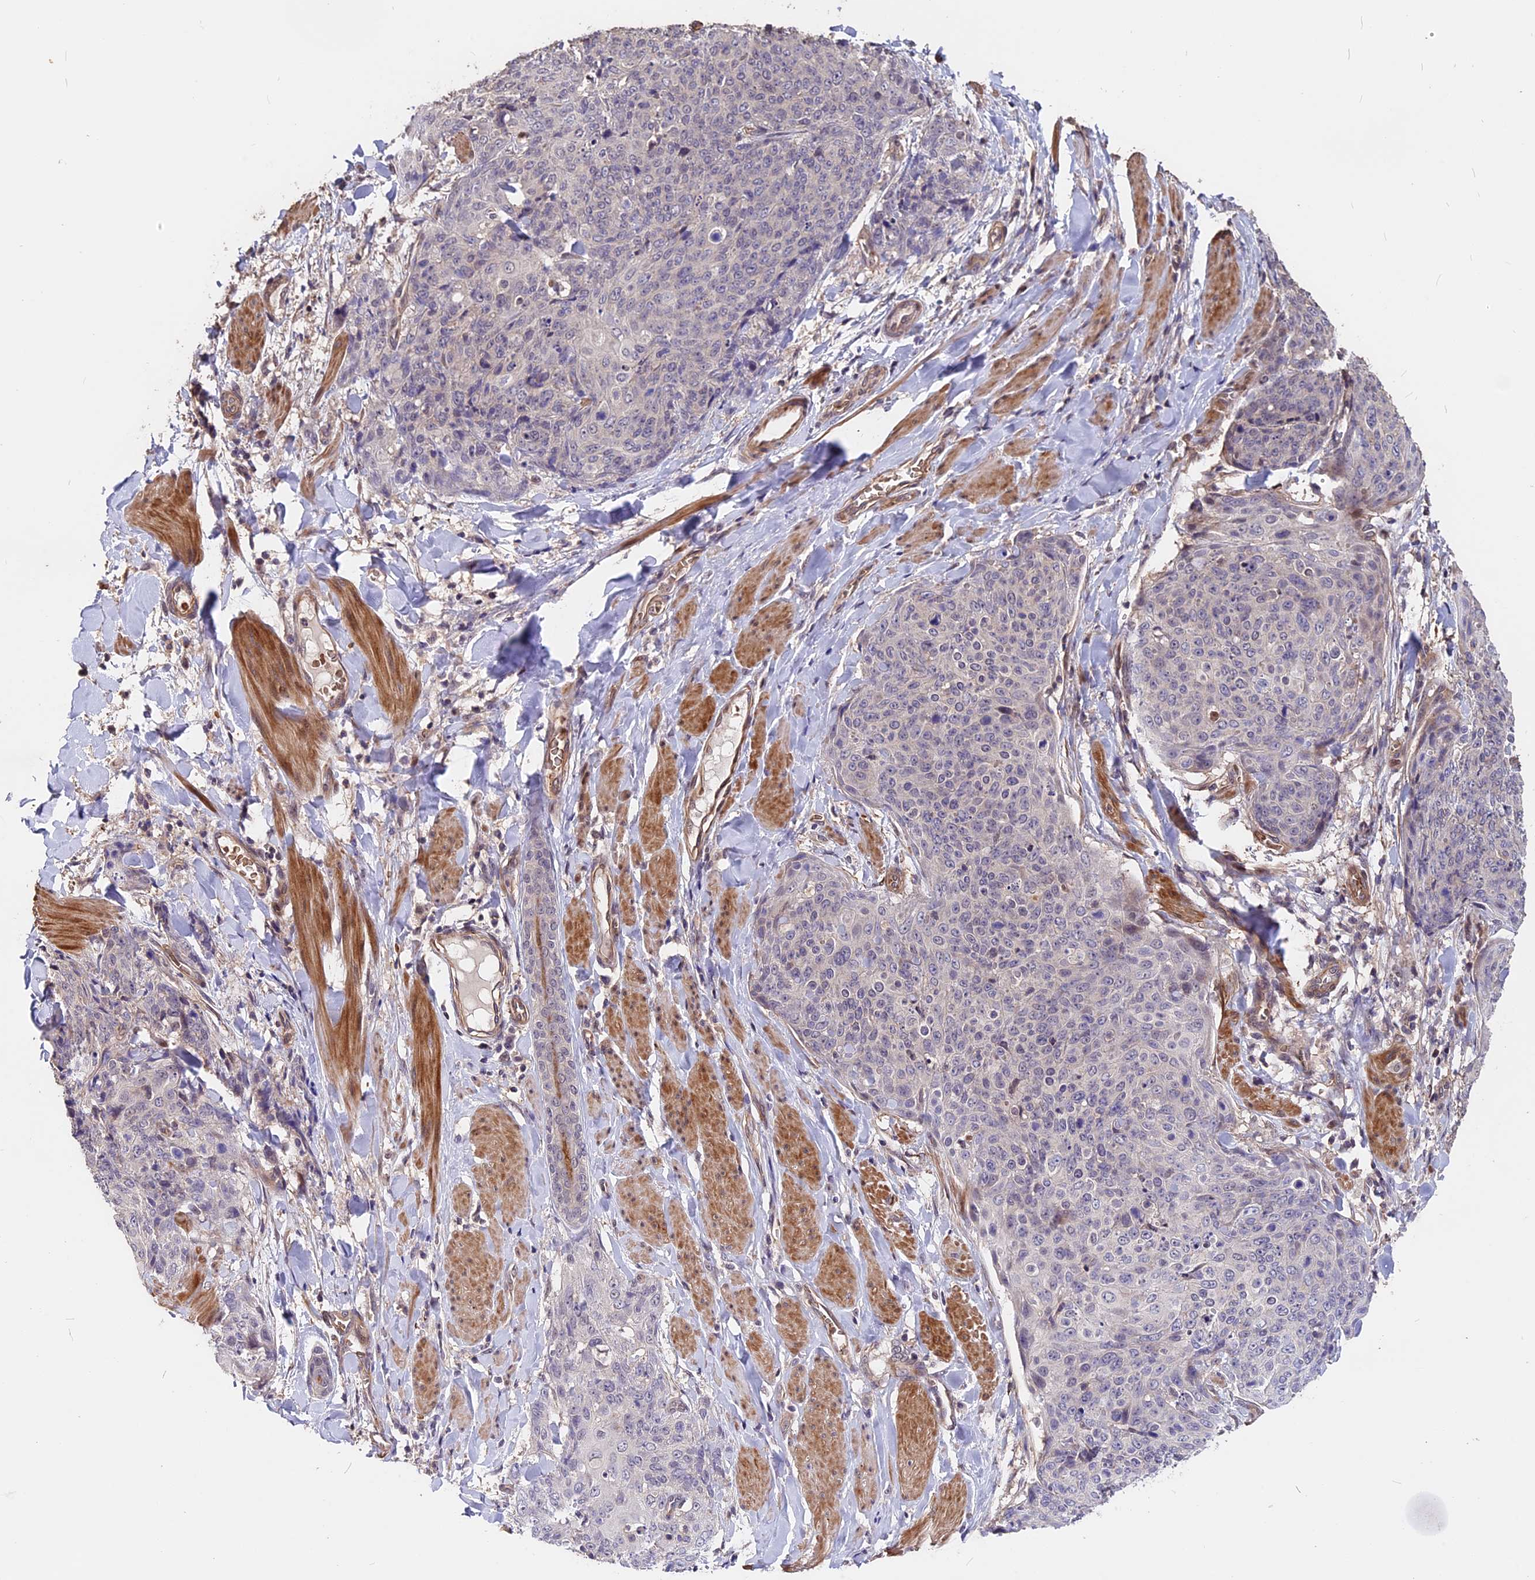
{"staining": {"intensity": "negative", "quantity": "none", "location": "none"}, "tissue": "skin cancer", "cell_type": "Tumor cells", "image_type": "cancer", "snomed": [{"axis": "morphology", "description": "Squamous cell carcinoma, NOS"}, {"axis": "topography", "description": "Skin"}, {"axis": "topography", "description": "Vulva"}], "caption": "The photomicrograph reveals no staining of tumor cells in squamous cell carcinoma (skin).", "gene": "ZC3H10", "patient": {"sex": "female", "age": 85}}